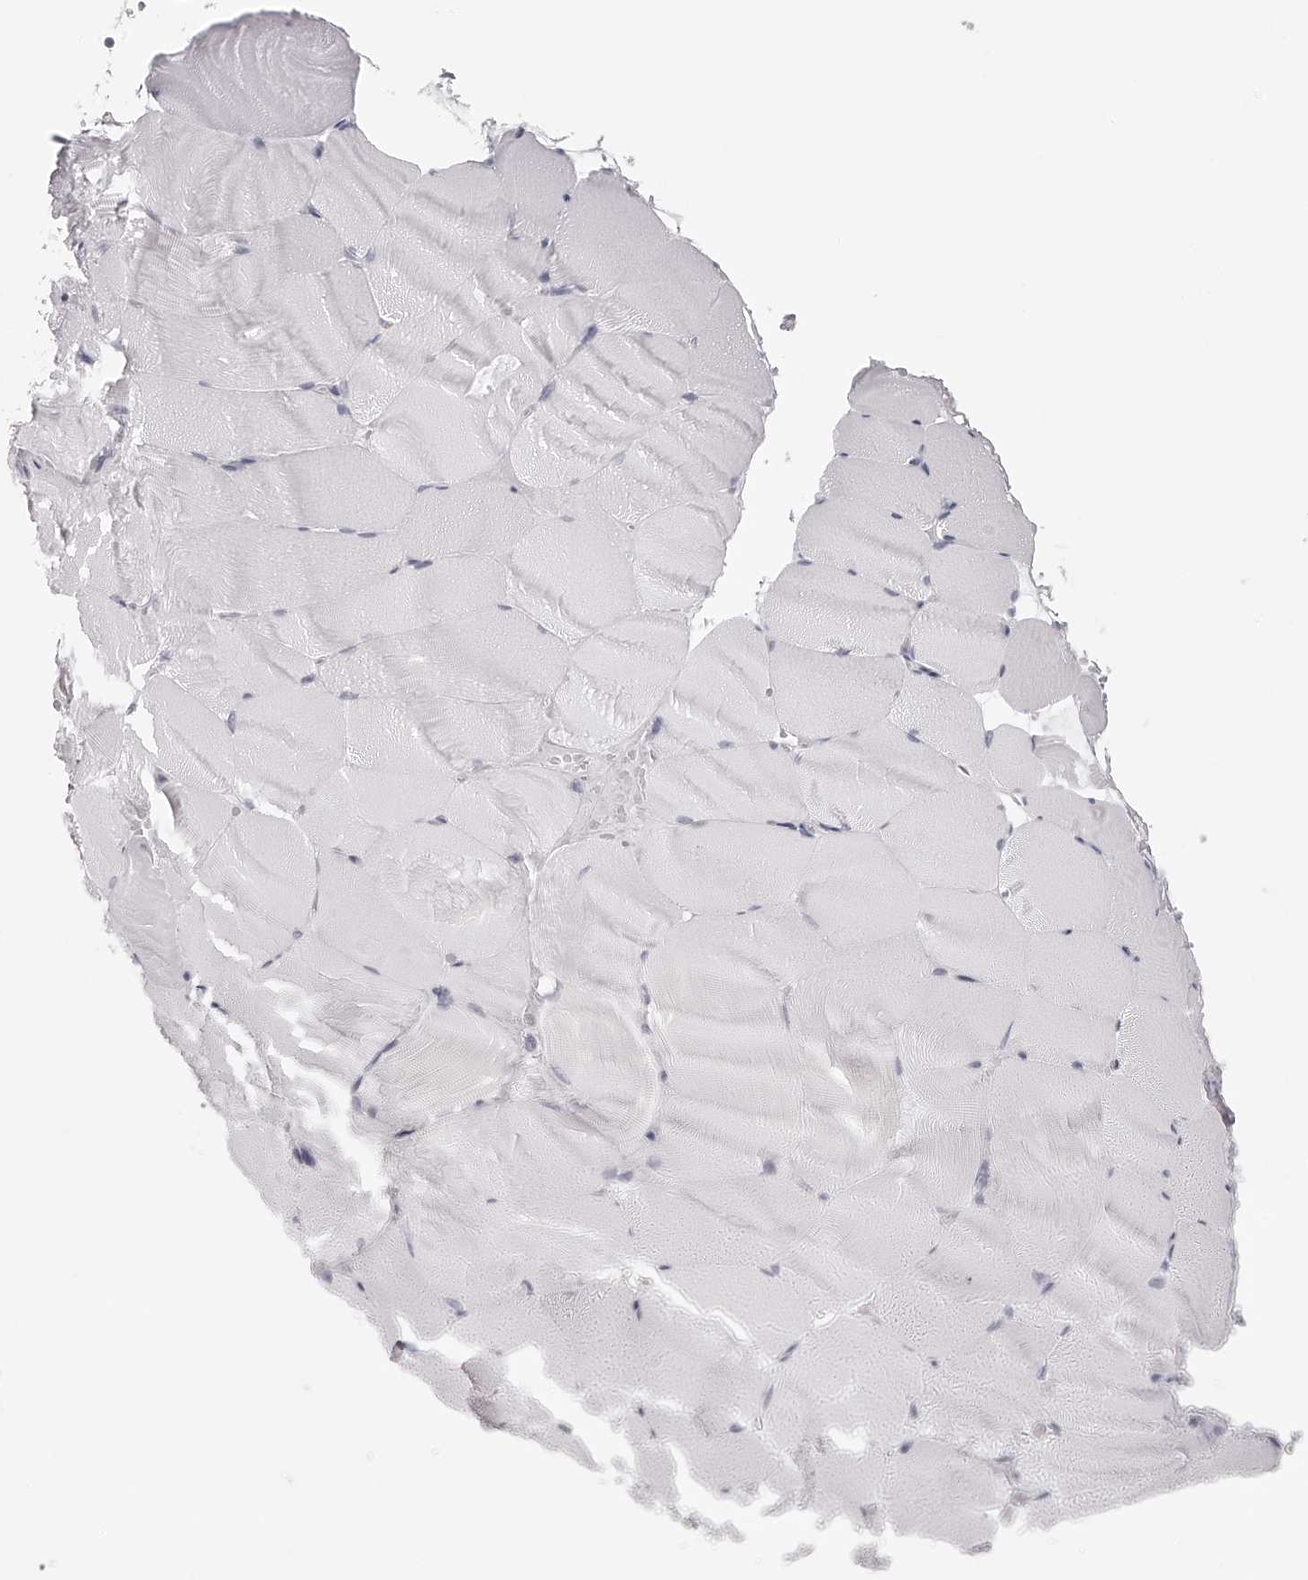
{"staining": {"intensity": "negative", "quantity": "none", "location": "none"}, "tissue": "skeletal muscle", "cell_type": "Myocytes", "image_type": "normal", "snomed": [{"axis": "morphology", "description": "Normal tissue, NOS"}, {"axis": "topography", "description": "Skeletal muscle"}, {"axis": "topography", "description": "Parathyroid gland"}], "caption": "Protein analysis of unremarkable skeletal muscle demonstrates no significant positivity in myocytes. (Brightfield microscopy of DAB (3,3'-diaminobenzidine) immunohistochemistry at high magnification).", "gene": "SEC11C", "patient": {"sex": "female", "age": 37}}